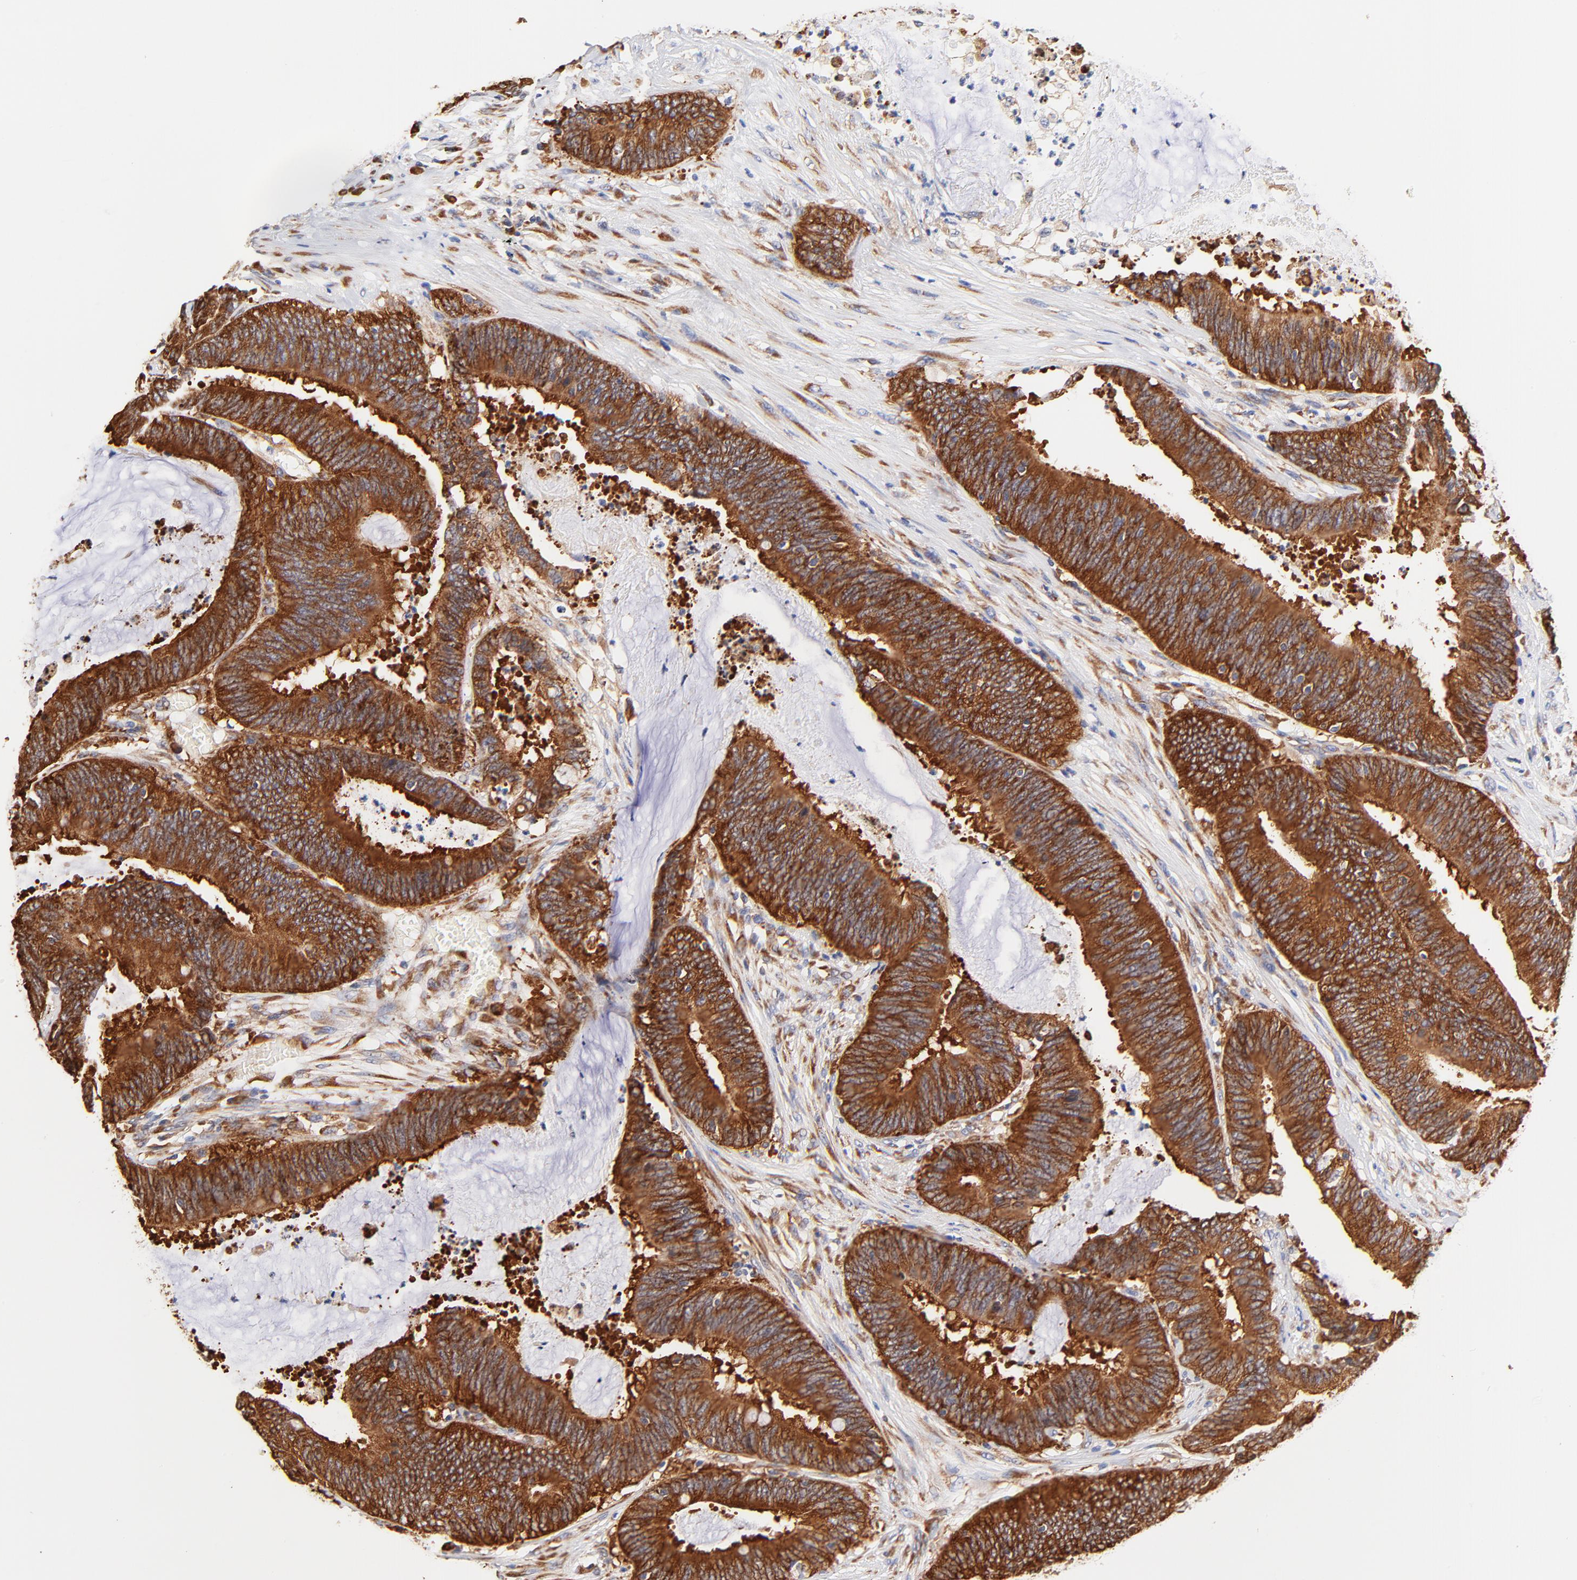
{"staining": {"intensity": "strong", "quantity": ">75%", "location": "cytoplasmic/membranous"}, "tissue": "colorectal cancer", "cell_type": "Tumor cells", "image_type": "cancer", "snomed": [{"axis": "morphology", "description": "Adenocarcinoma, NOS"}, {"axis": "topography", "description": "Rectum"}], "caption": "This histopathology image shows immunohistochemistry (IHC) staining of human adenocarcinoma (colorectal), with high strong cytoplasmic/membranous expression in about >75% of tumor cells.", "gene": "RPL27", "patient": {"sex": "female", "age": 66}}